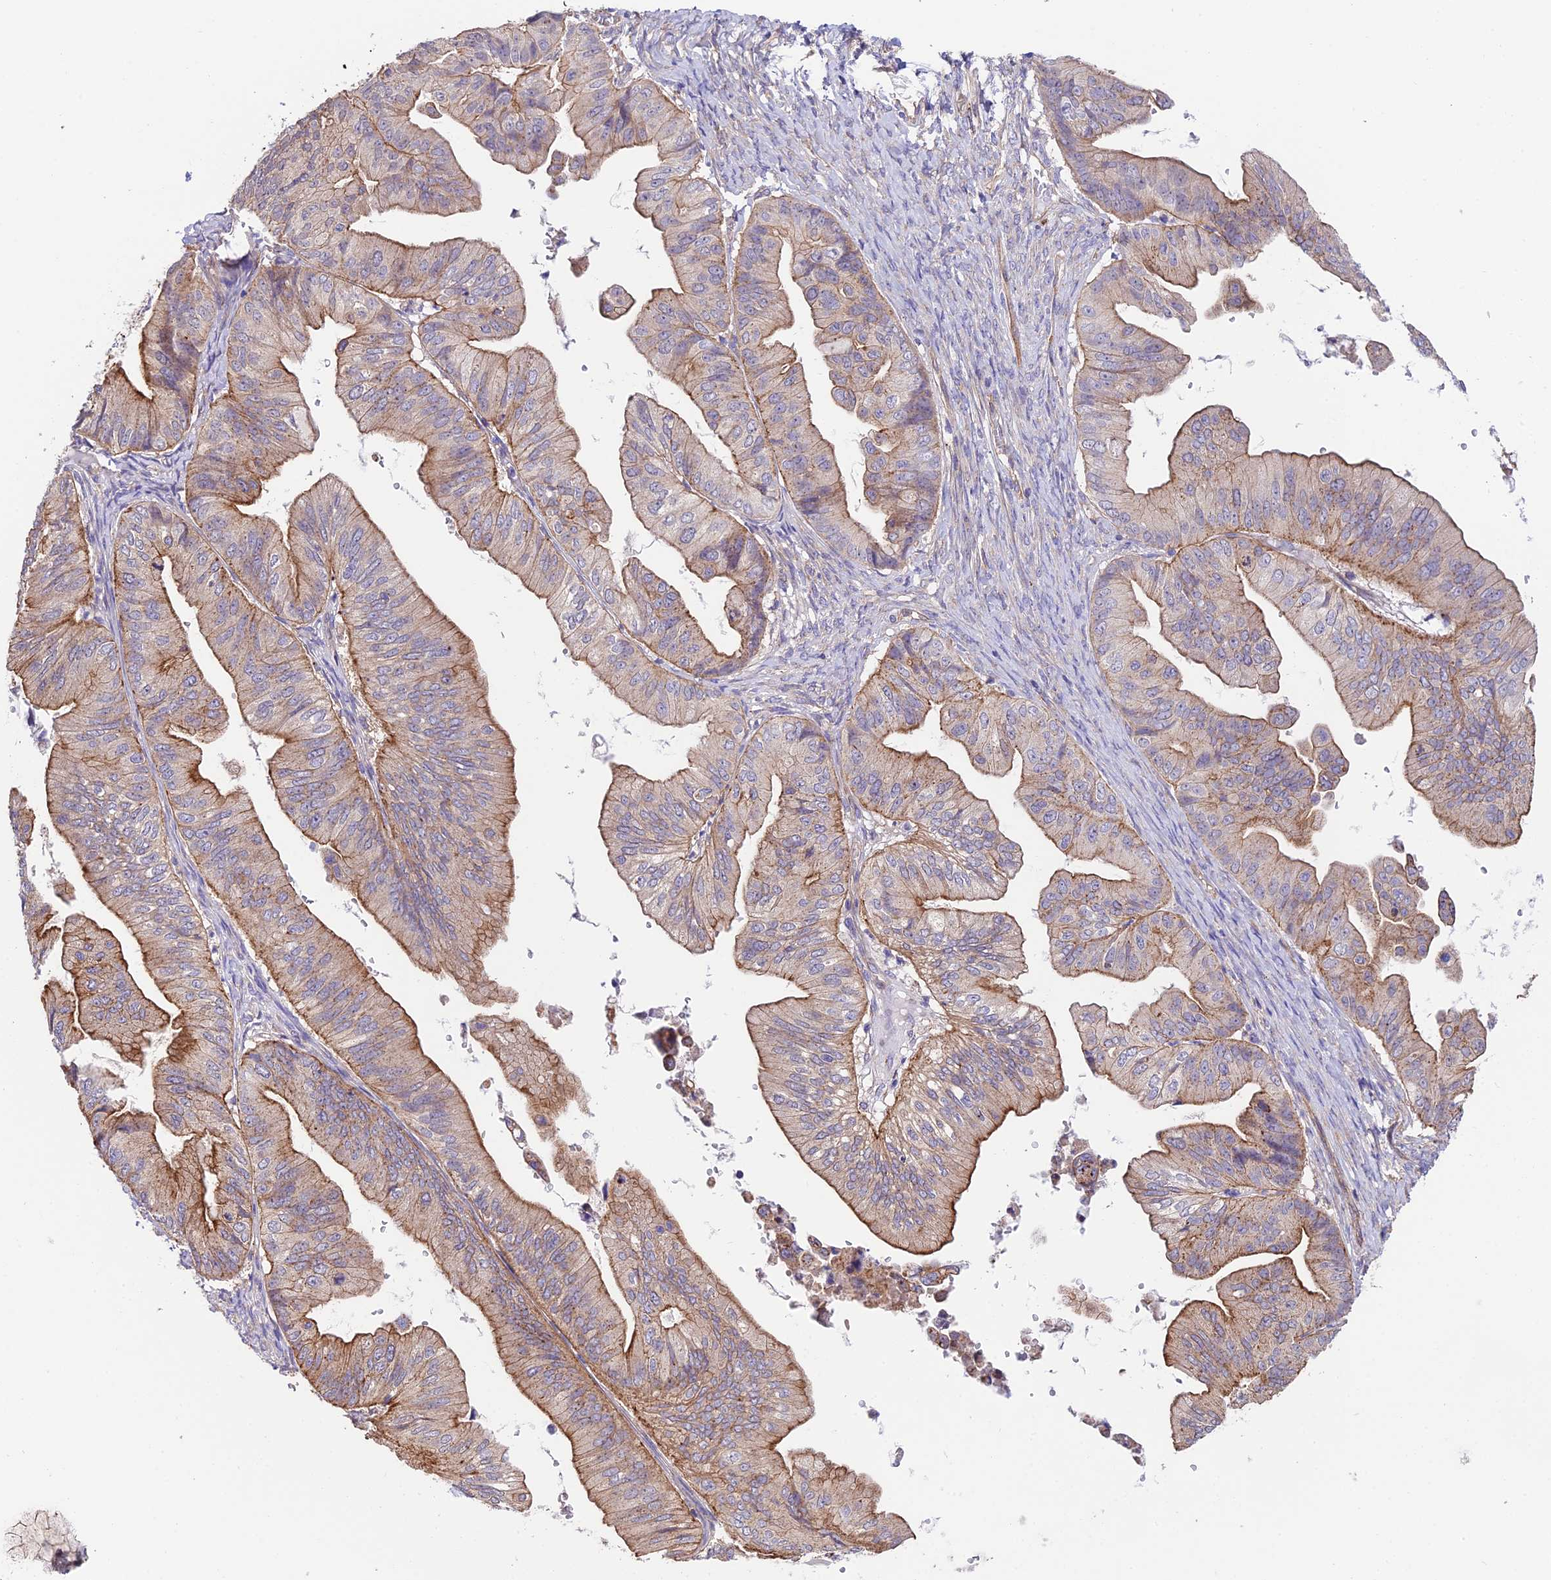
{"staining": {"intensity": "moderate", "quantity": "25%-75%", "location": "cytoplasmic/membranous"}, "tissue": "ovarian cancer", "cell_type": "Tumor cells", "image_type": "cancer", "snomed": [{"axis": "morphology", "description": "Cystadenocarcinoma, mucinous, NOS"}, {"axis": "topography", "description": "Ovary"}], "caption": "A medium amount of moderate cytoplasmic/membranous staining is appreciated in approximately 25%-75% of tumor cells in ovarian mucinous cystadenocarcinoma tissue.", "gene": "QRFP", "patient": {"sex": "female", "age": 61}}